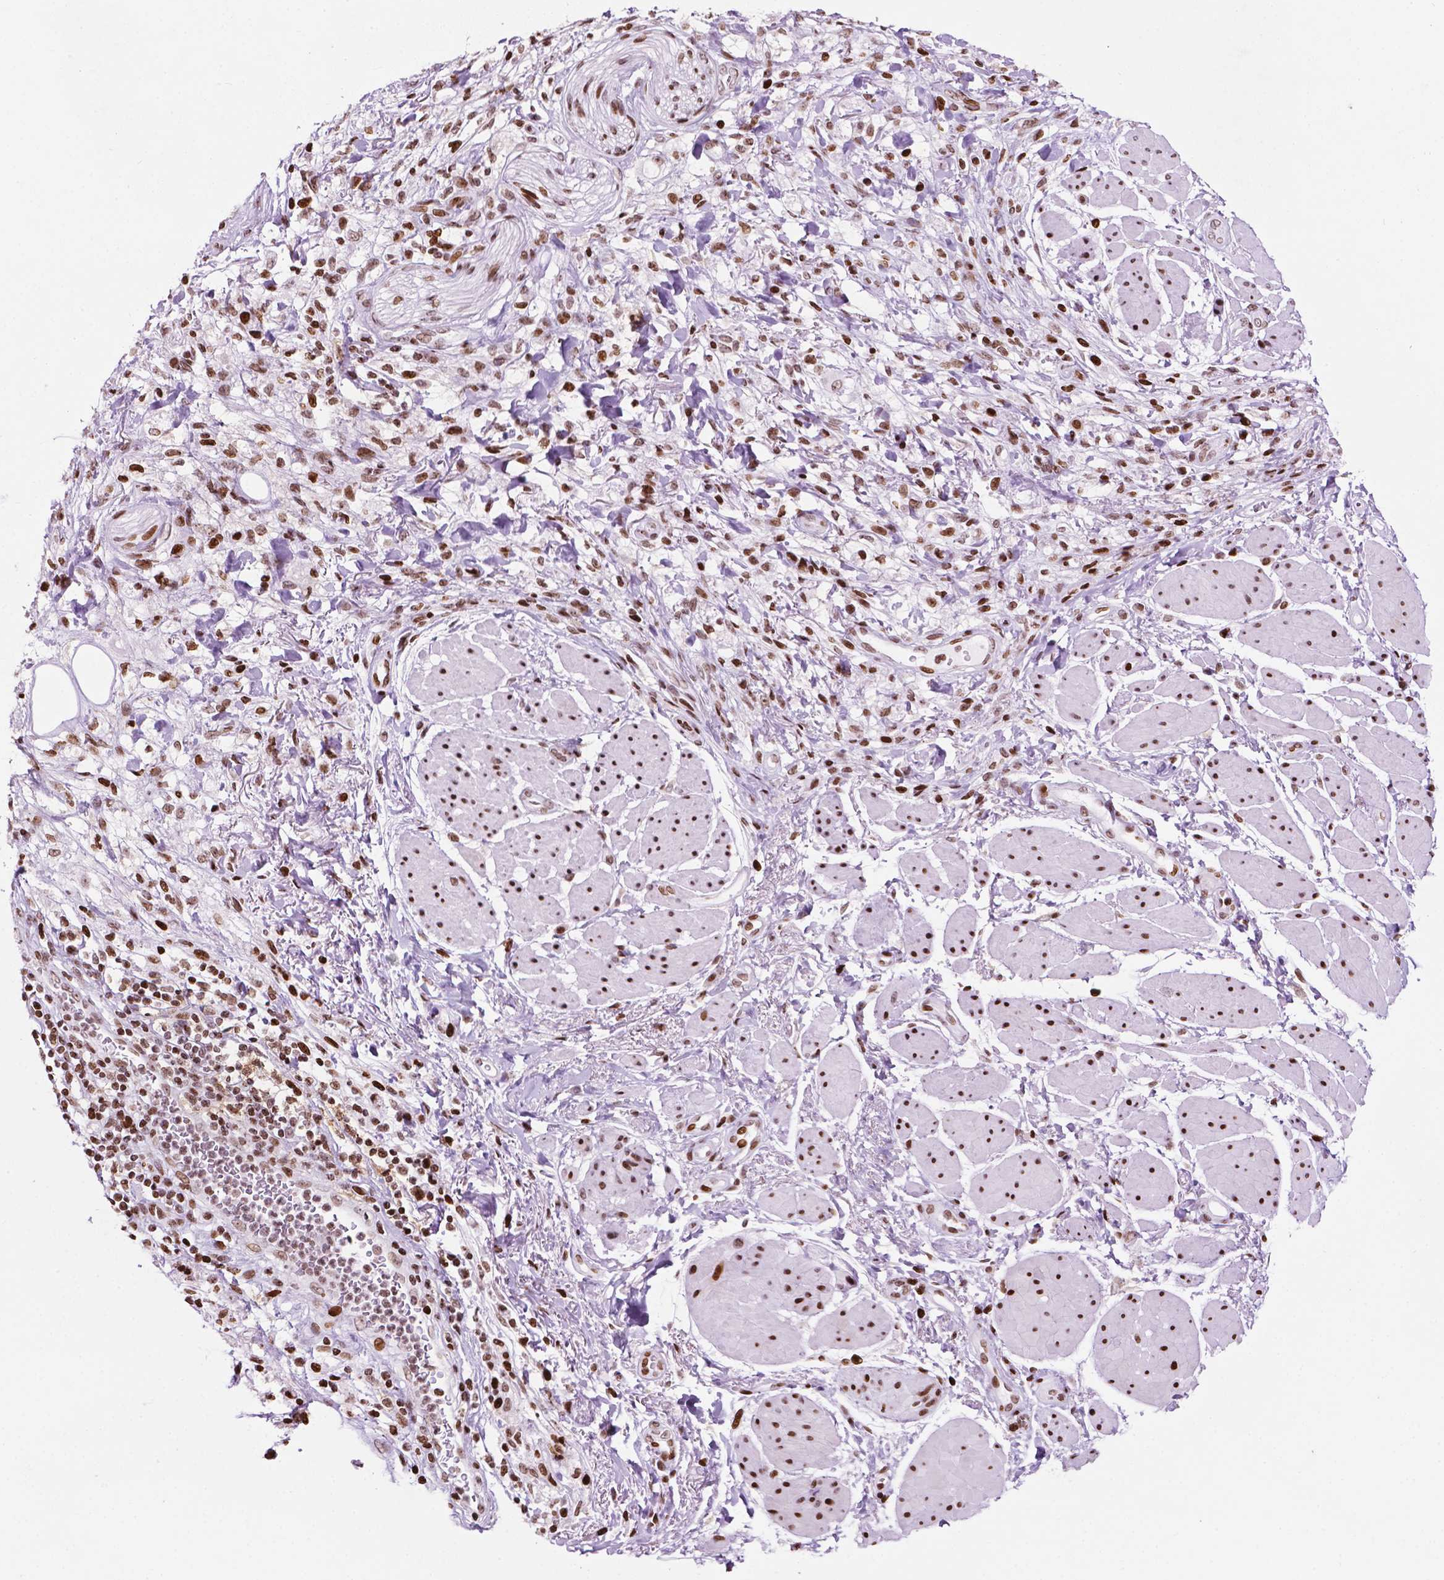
{"staining": {"intensity": "moderate", "quantity": ">75%", "location": "nuclear"}, "tissue": "stomach cancer", "cell_type": "Tumor cells", "image_type": "cancer", "snomed": [{"axis": "morphology", "description": "Adenocarcinoma, NOS"}, {"axis": "topography", "description": "Stomach"}], "caption": "Immunohistochemical staining of human stomach cancer exhibits medium levels of moderate nuclear protein staining in approximately >75% of tumor cells.", "gene": "TMEM250", "patient": {"sex": "female", "age": 60}}